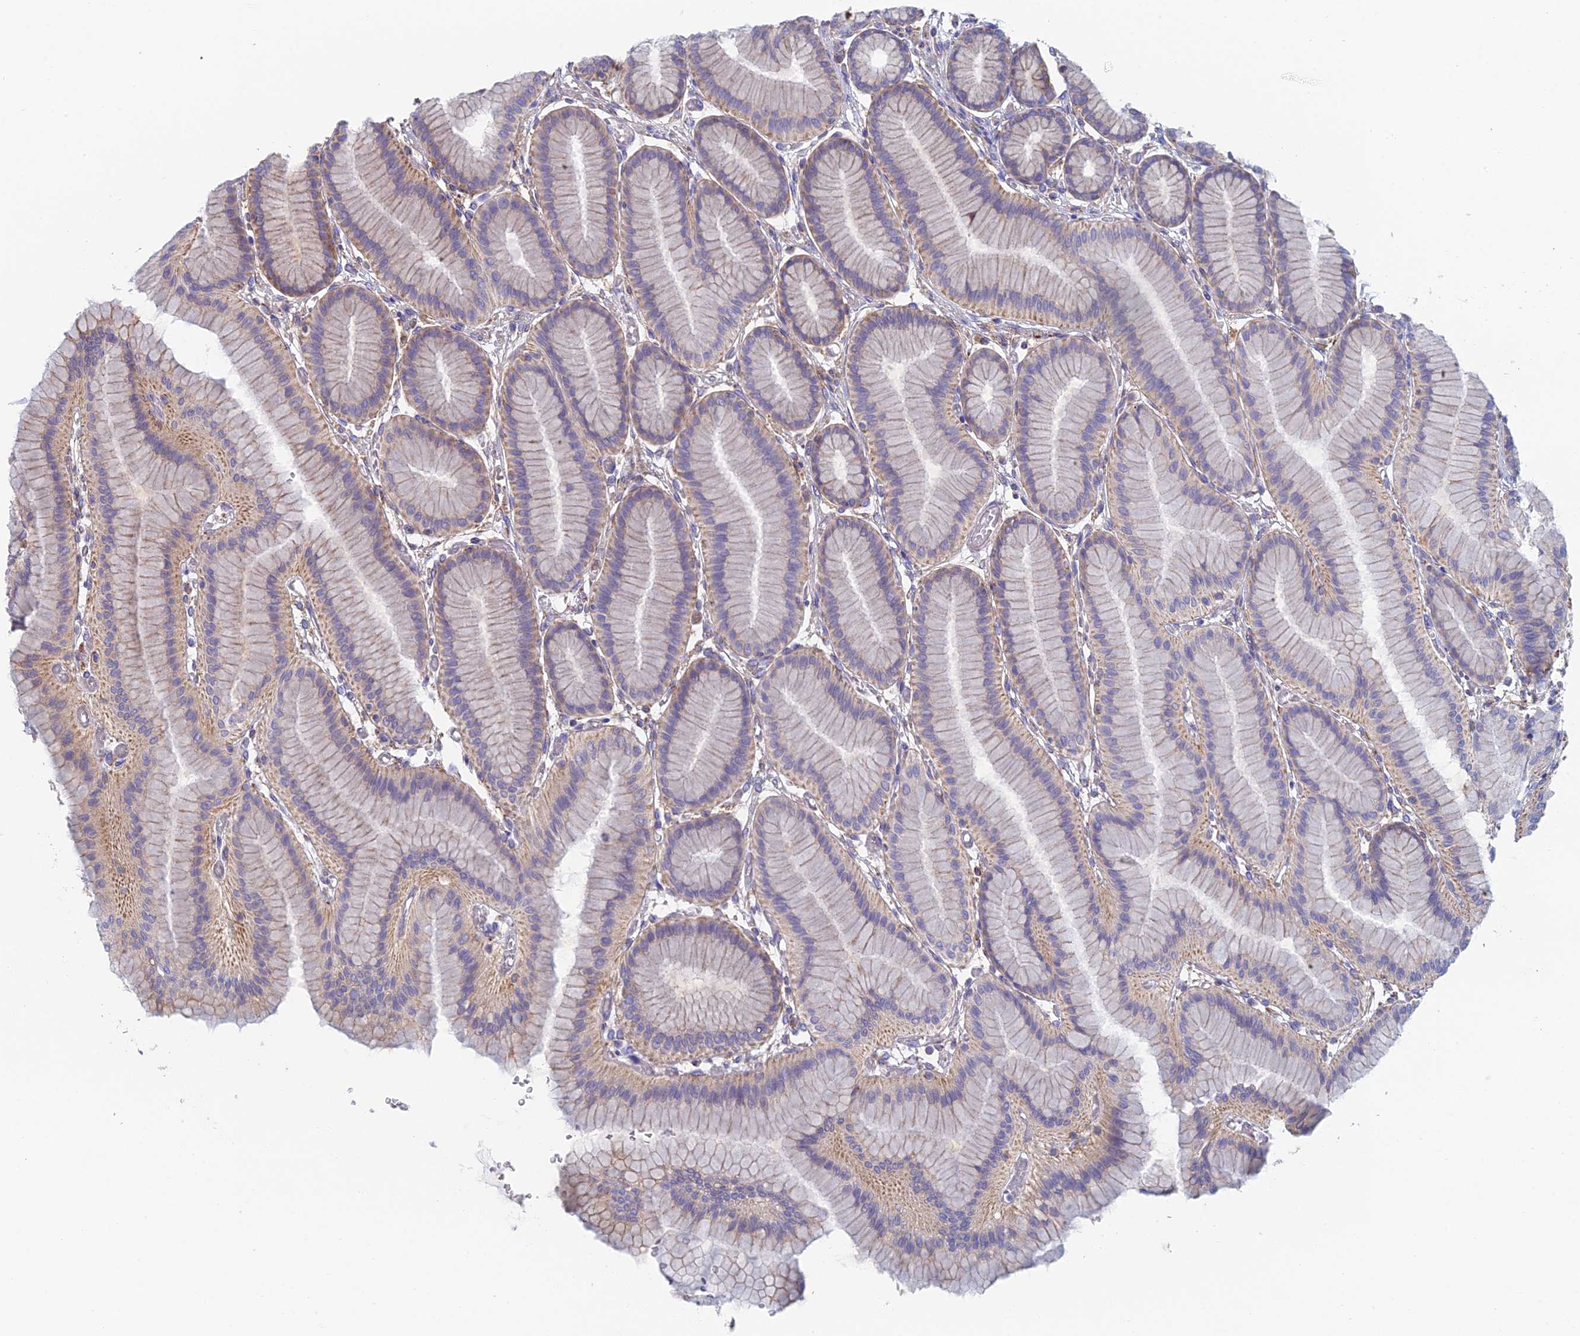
{"staining": {"intensity": "moderate", "quantity": ">75%", "location": "cytoplasmic/membranous"}, "tissue": "stomach", "cell_type": "Glandular cells", "image_type": "normal", "snomed": [{"axis": "morphology", "description": "Normal tissue, NOS"}, {"axis": "morphology", "description": "Adenocarcinoma, NOS"}, {"axis": "morphology", "description": "Adenocarcinoma, High grade"}, {"axis": "topography", "description": "Stomach, upper"}, {"axis": "topography", "description": "Stomach"}], "caption": "Immunohistochemical staining of benign stomach displays >75% levels of moderate cytoplasmic/membranous protein expression in approximately >75% of glandular cells. (DAB IHC, brown staining for protein, blue staining for nuclei).", "gene": "IFTAP", "patient": {"sex": "female", "age": 65}}